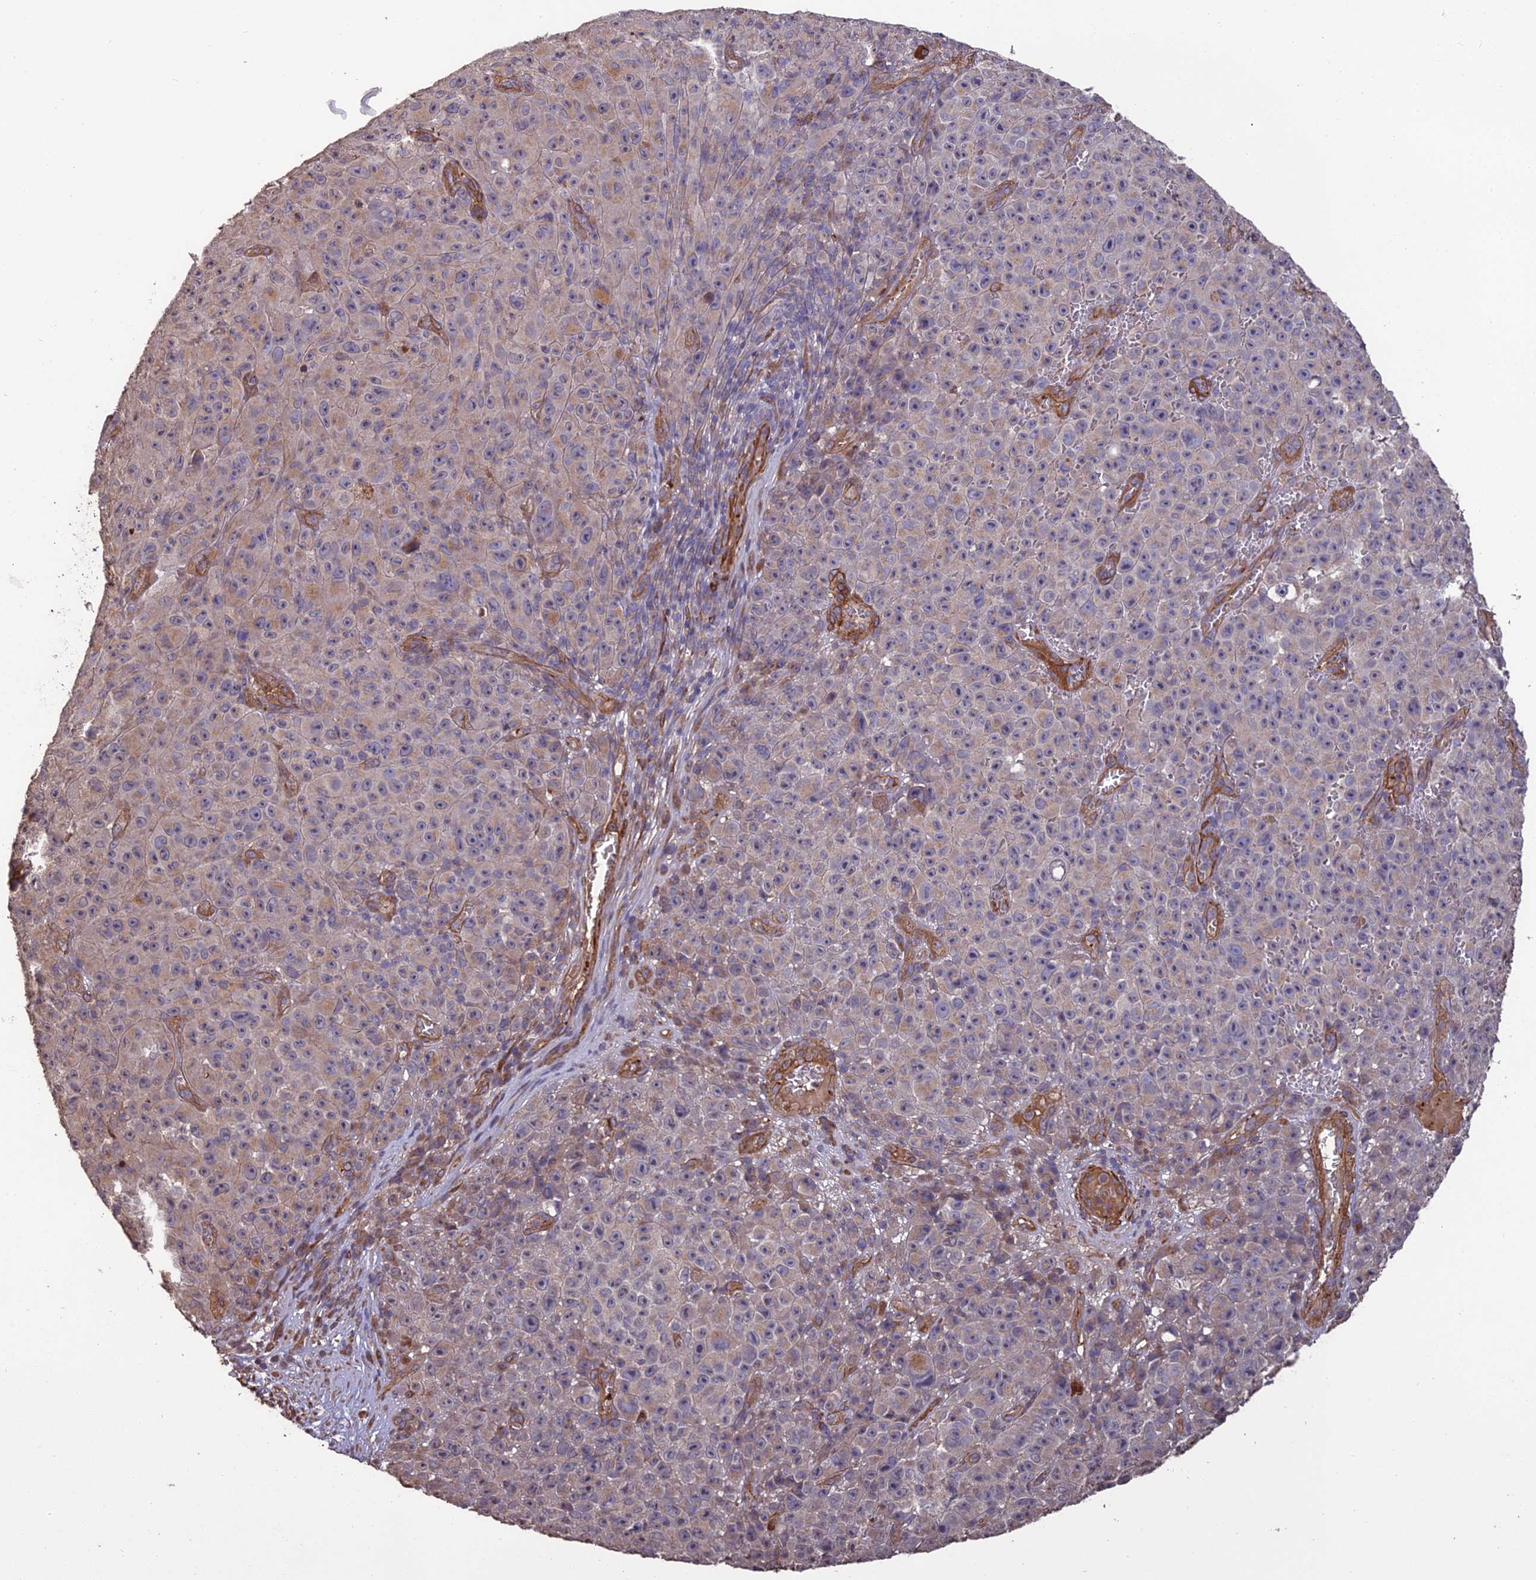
{"staining": {"intensity": "weak", "quantity": "25%-75%", "location": "cytoplasmic/membranous"}, "tissue": "melanoma", "cell_type": "Tumor cells", "image_type": "cancer", "snomed": [{"axis": "morphology", "description": "Malignant melanoma, NOS"}, {"axis": "topography", "description": "Skin"}], "caption": "Malignant melanoma stained for a protein (brown) exhibits weak cytoplasmic/membranous positive positivity in about 25%-75% of tumor cells.", "gene": "ATP6V0A2", "patient": {"sex": "female", "age": 82}}